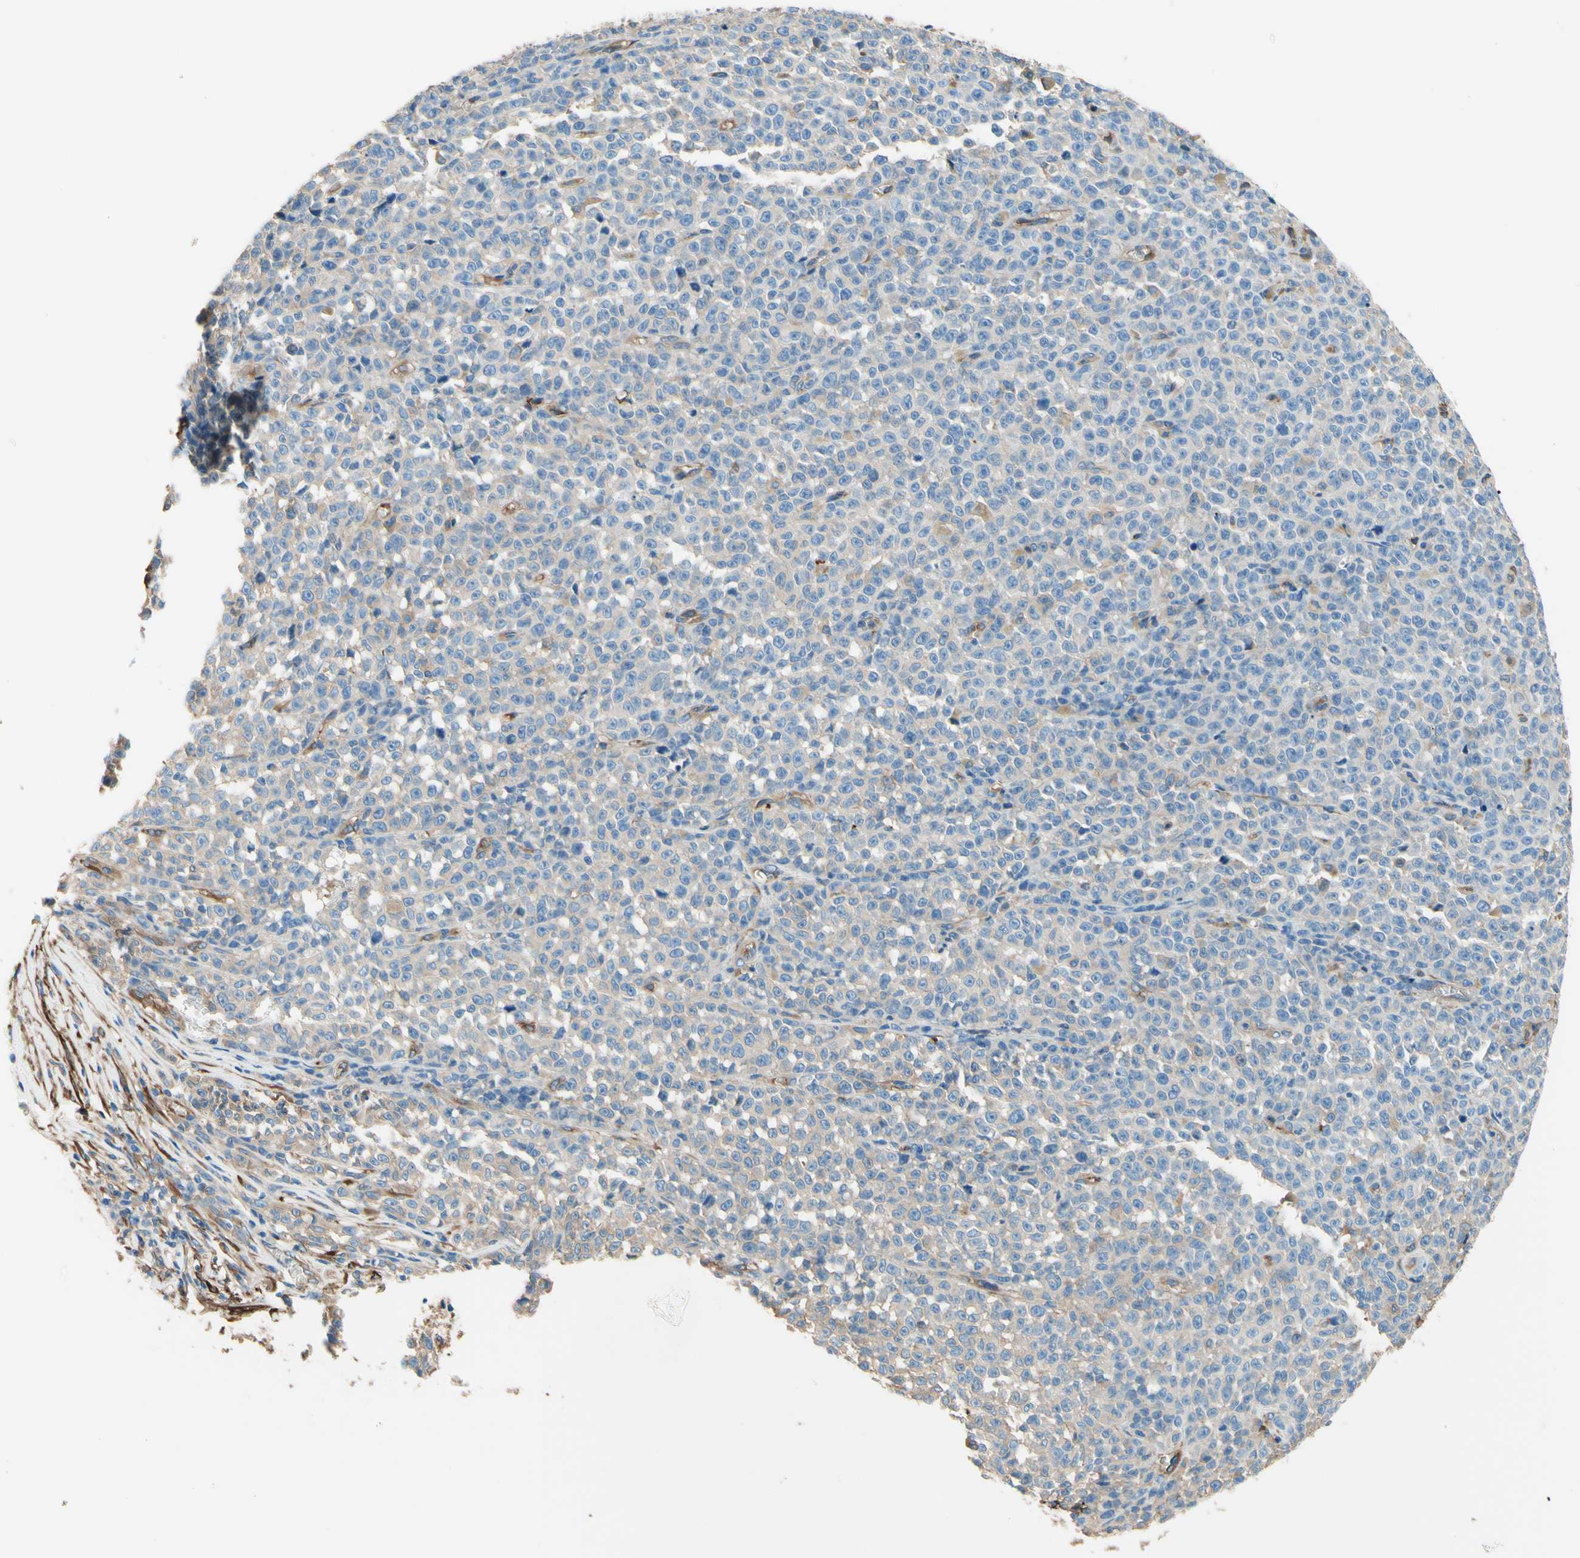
{"staining": {"intensity": "weak", "quantity": "<25%", "location": "cytoplasmic/membranous"}, "tissue": "melanoma", "cell_type": "Tumor cells", "image_type": "cancer", "snomed": [{"axis": "morphology", "description": "Malignant melanoma, NOS"}, {"axis": "topography", "description": "Skin"}], "caption": "The histopathology image shows no staining of tumor cells in malignant melanoma.", "gene": "DPYSL3", "patient": {"sex": "female", "age": 82}}